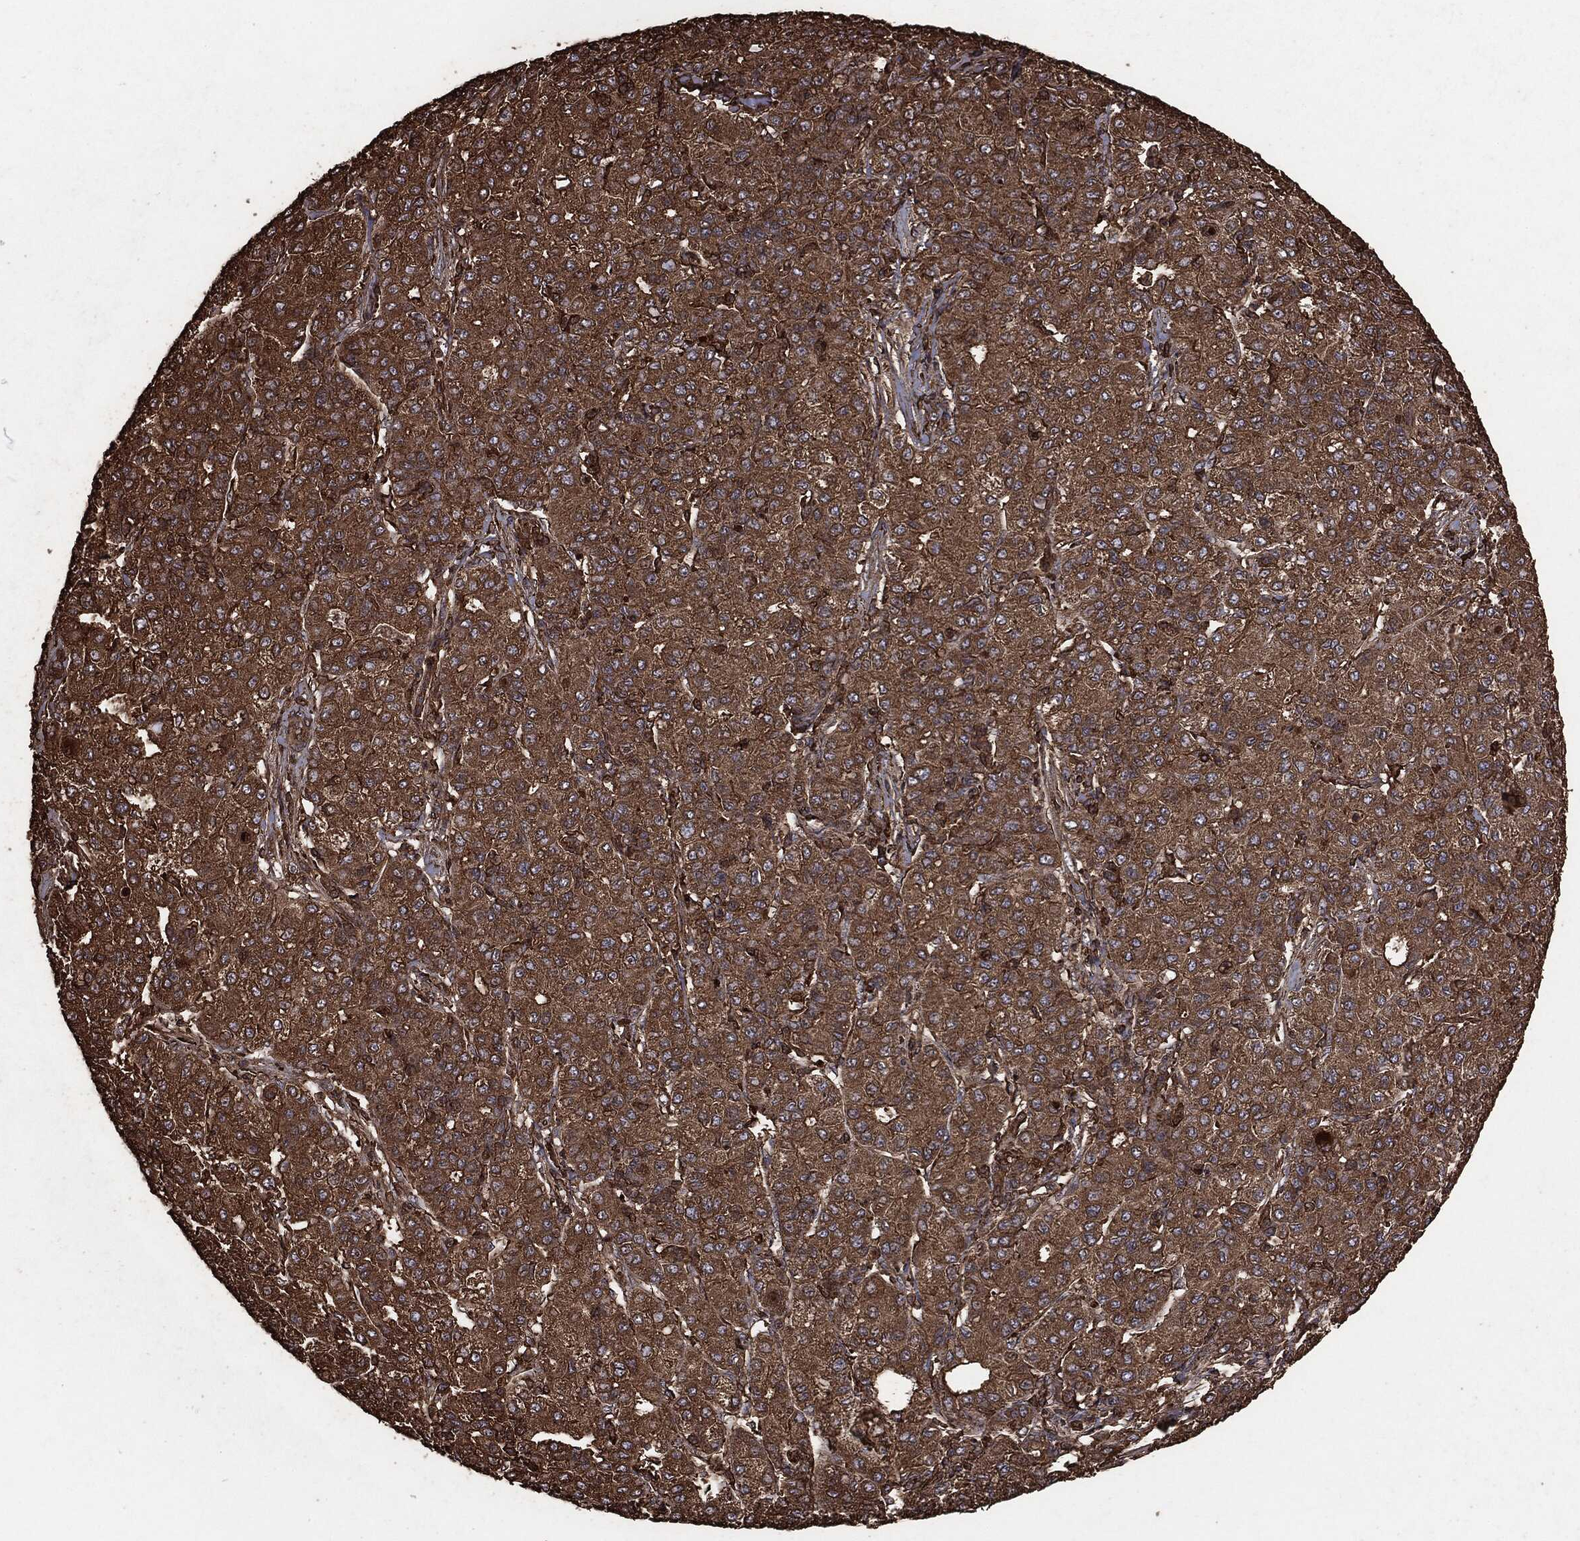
{"staining": {"intensity": "strong", "quantity": ">75%", "location": "cytoplasmic/membranous"}, "tissue": "liver cancer", "cell_type": "Tumor cells", "image_type": "cancer", "snomed": [{"axis": "morphology", "description": "Carcinoma, Hepatocellular, NOS"}, {"axis": "topography", "description": "Liver"}], "caption": "This is an image of immunohistochemistry (IHC) staining of liver hepatocellular carcinoma, which shows strong expression in the cytoplasmic/membranous of tumor cells.", "gene": "MTOR", "patient": {"sex": "male", "age": 65}}